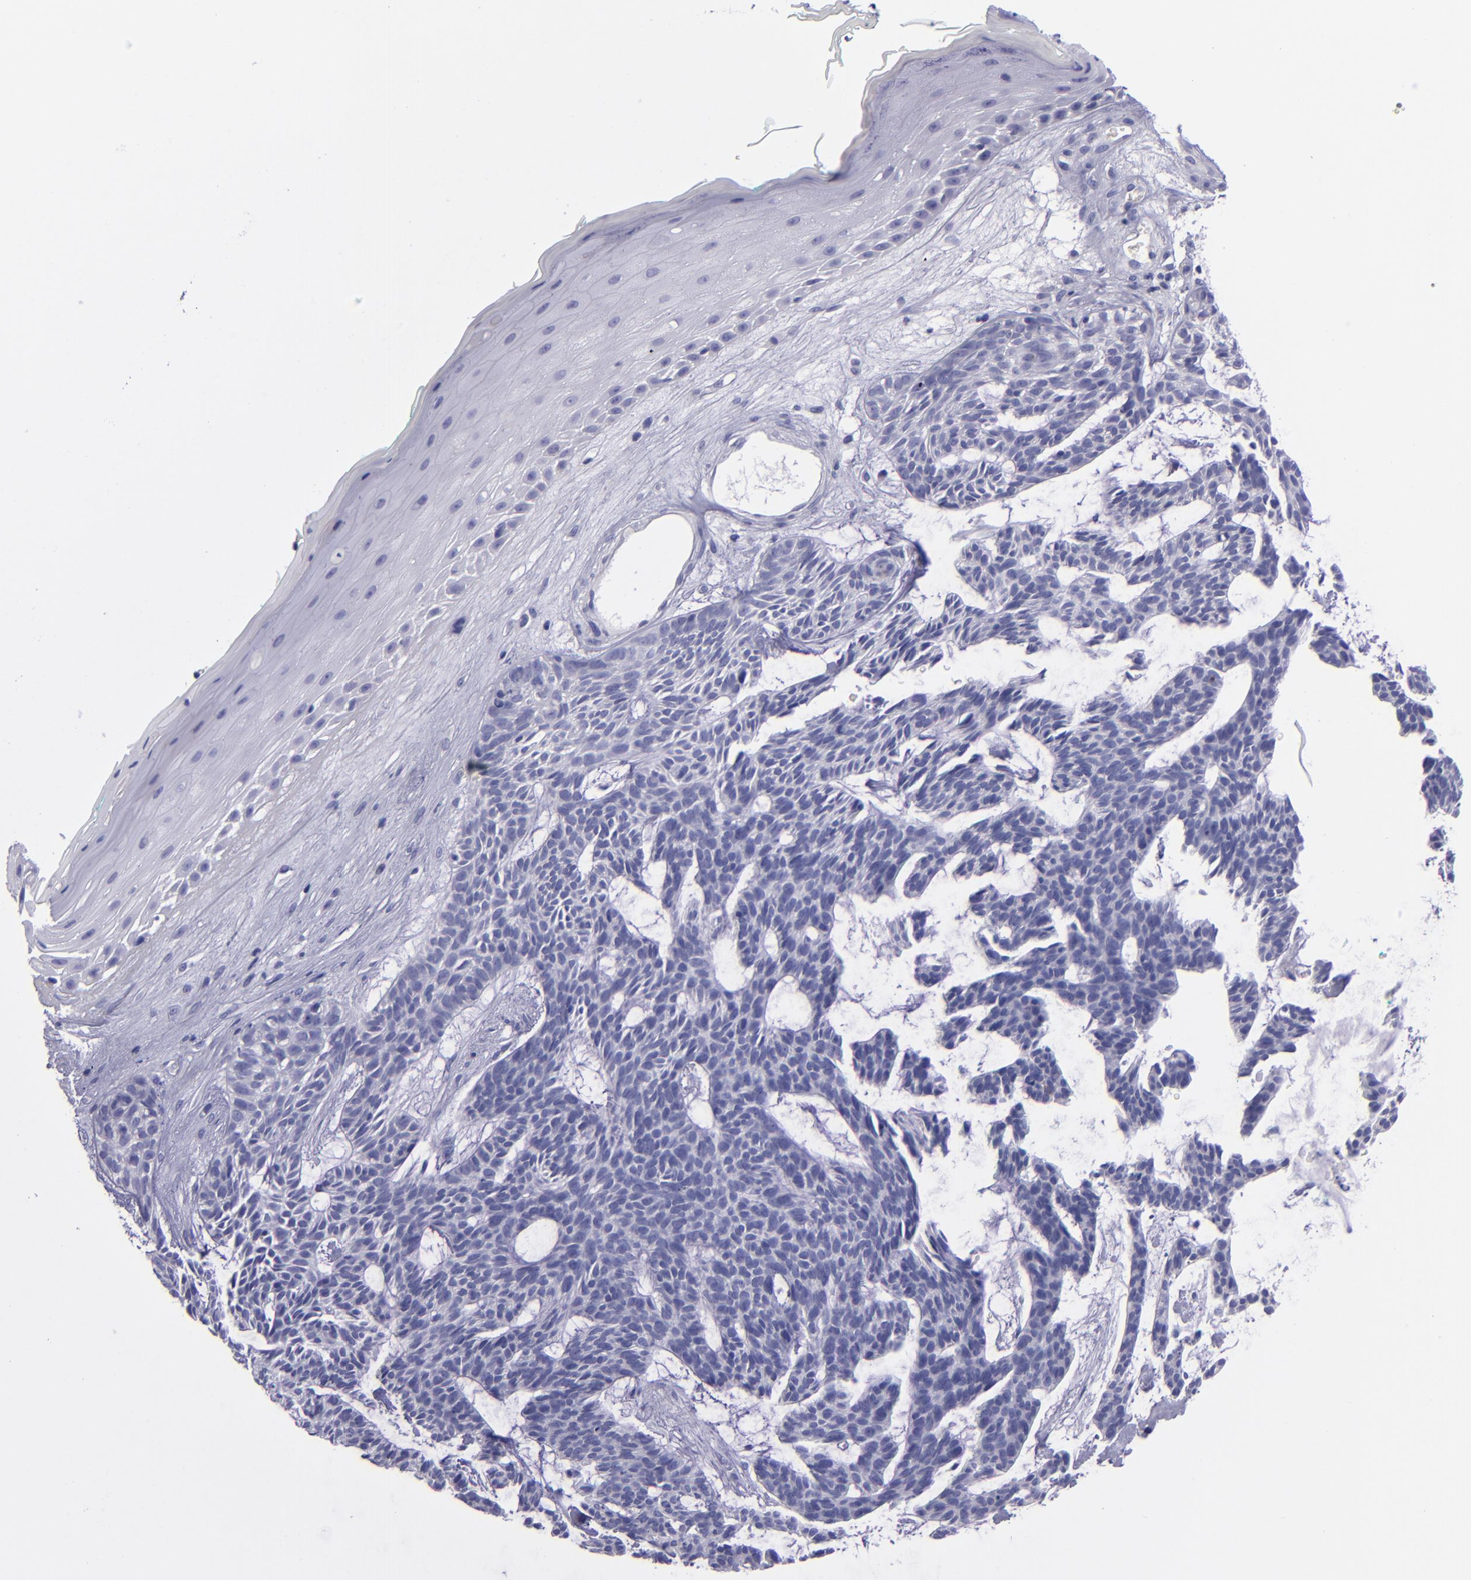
{"staining": {"intensity": "negative", "quantity": "none", "location": "none"}, "tissue": "skin cancer", "cell_type": "Tumor cells", "image_type": "cancer", "snomed": [{"axis": "morphology", "description": "Basal cell carcinoma"}, {"axis": "topography", "description": "Skin"}], "caption": "Immunohistochemistry (IHC) of human skin cancer (basal cell carcinoma) shows no staining in tumor cells.", "gene": "TNNT3", "patient": {"sex": "male", "age": 75}}